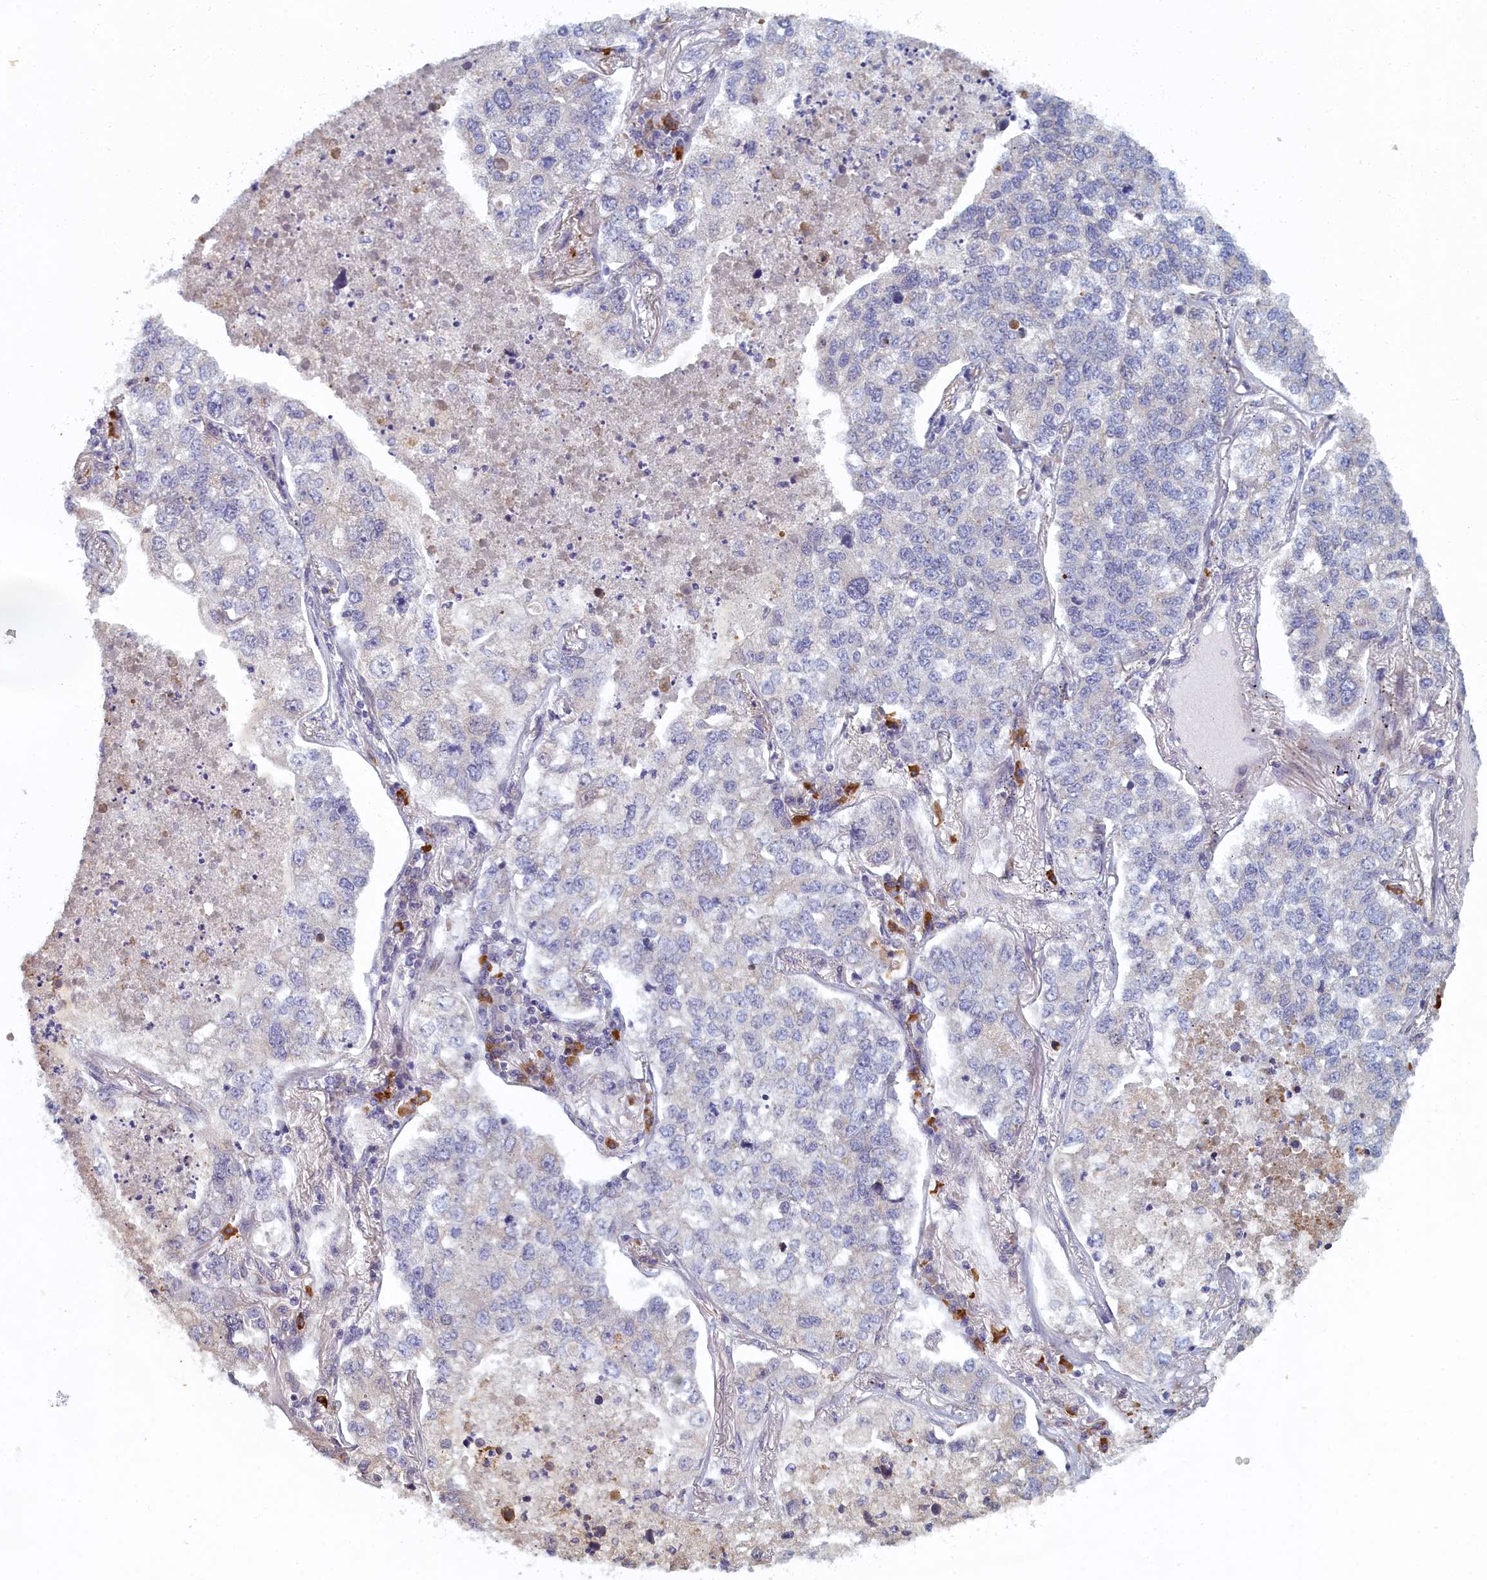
{"staining": {"intensity": "negative", "quantity": "none", "location": "none"}, "tissue": "lung cancer", "cell_type": "Tumor cells", "image_type": "cancer", "snomed": [{"axis": "morphology", "description": "Adenocarcinoma, NOS"}, {"axis": "topography", "description": "Lung"}], "caption": "Lung adenocarcinoma was stained to show a protein in brown. There is no significant staining in tumor cells. The staining is performed using DAB (3,3'-diaminobenzidine) brown chromogen with nuclei counter-stained in using hematoxylin.", "gene": "DNAJC17", "patient": {"sex": "male", "age": 49}}